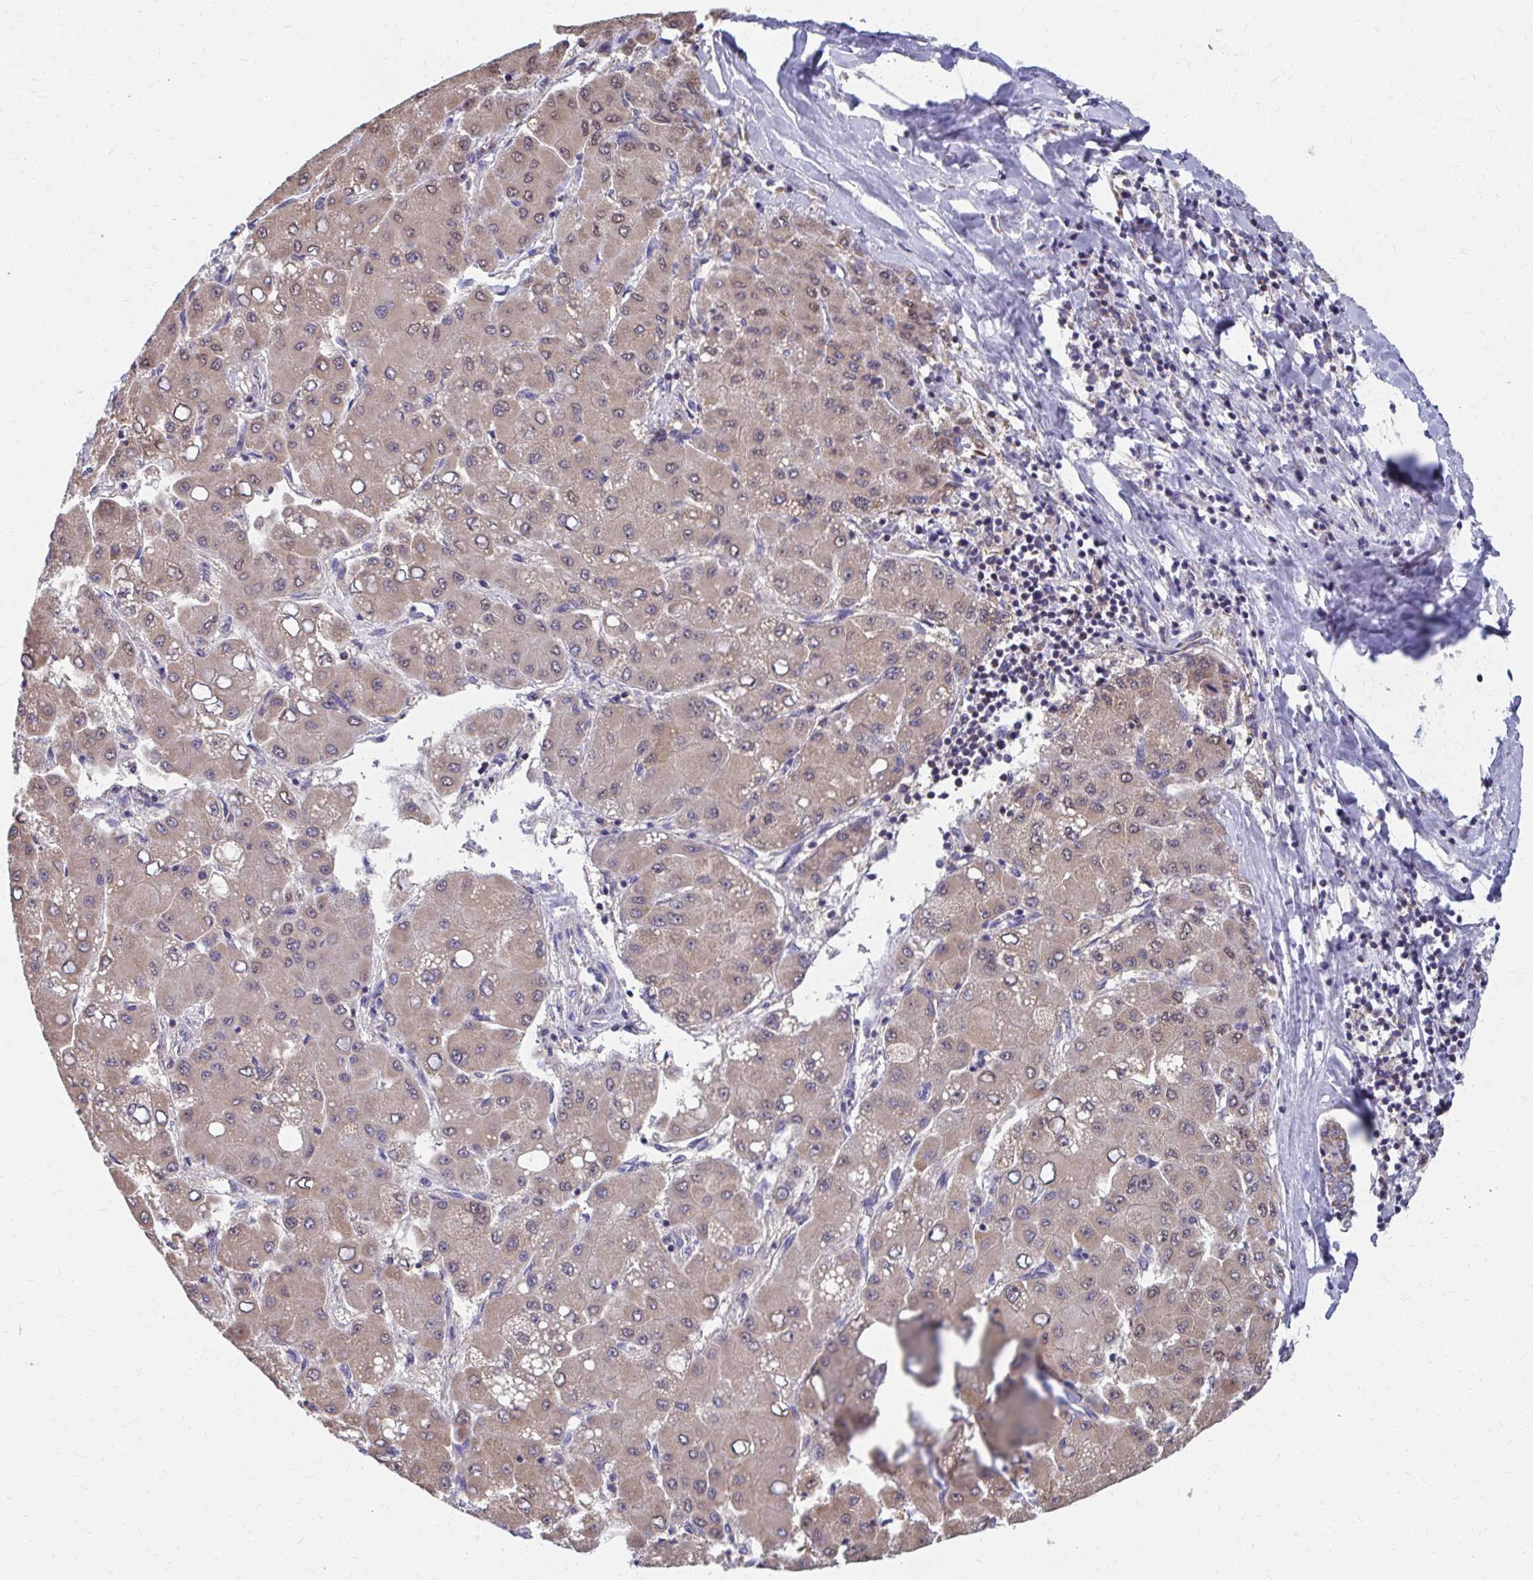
{"staining": {"intensity": "weak", "quantity": ">75%", "location": "cytoplasmic/membranous,nuclear"}, "tissue": "liver cancer", "cell_type": "Tumor cells", "image_type": "cancer", "snomed": [{"axis": "morphology", "description": "Carcinoma, Hepatocellular, NOS"}, {"axis": "topography", "description": "Liver"}], "caption": "An image of hepatocellular carcinoma (liver) stained for a protein exhibits weak cytoplasmic/membranous and nuclear brown staining in tumor cells.", "gene": "RCC1L", "patient": {"sex": "male", "age": 40}}